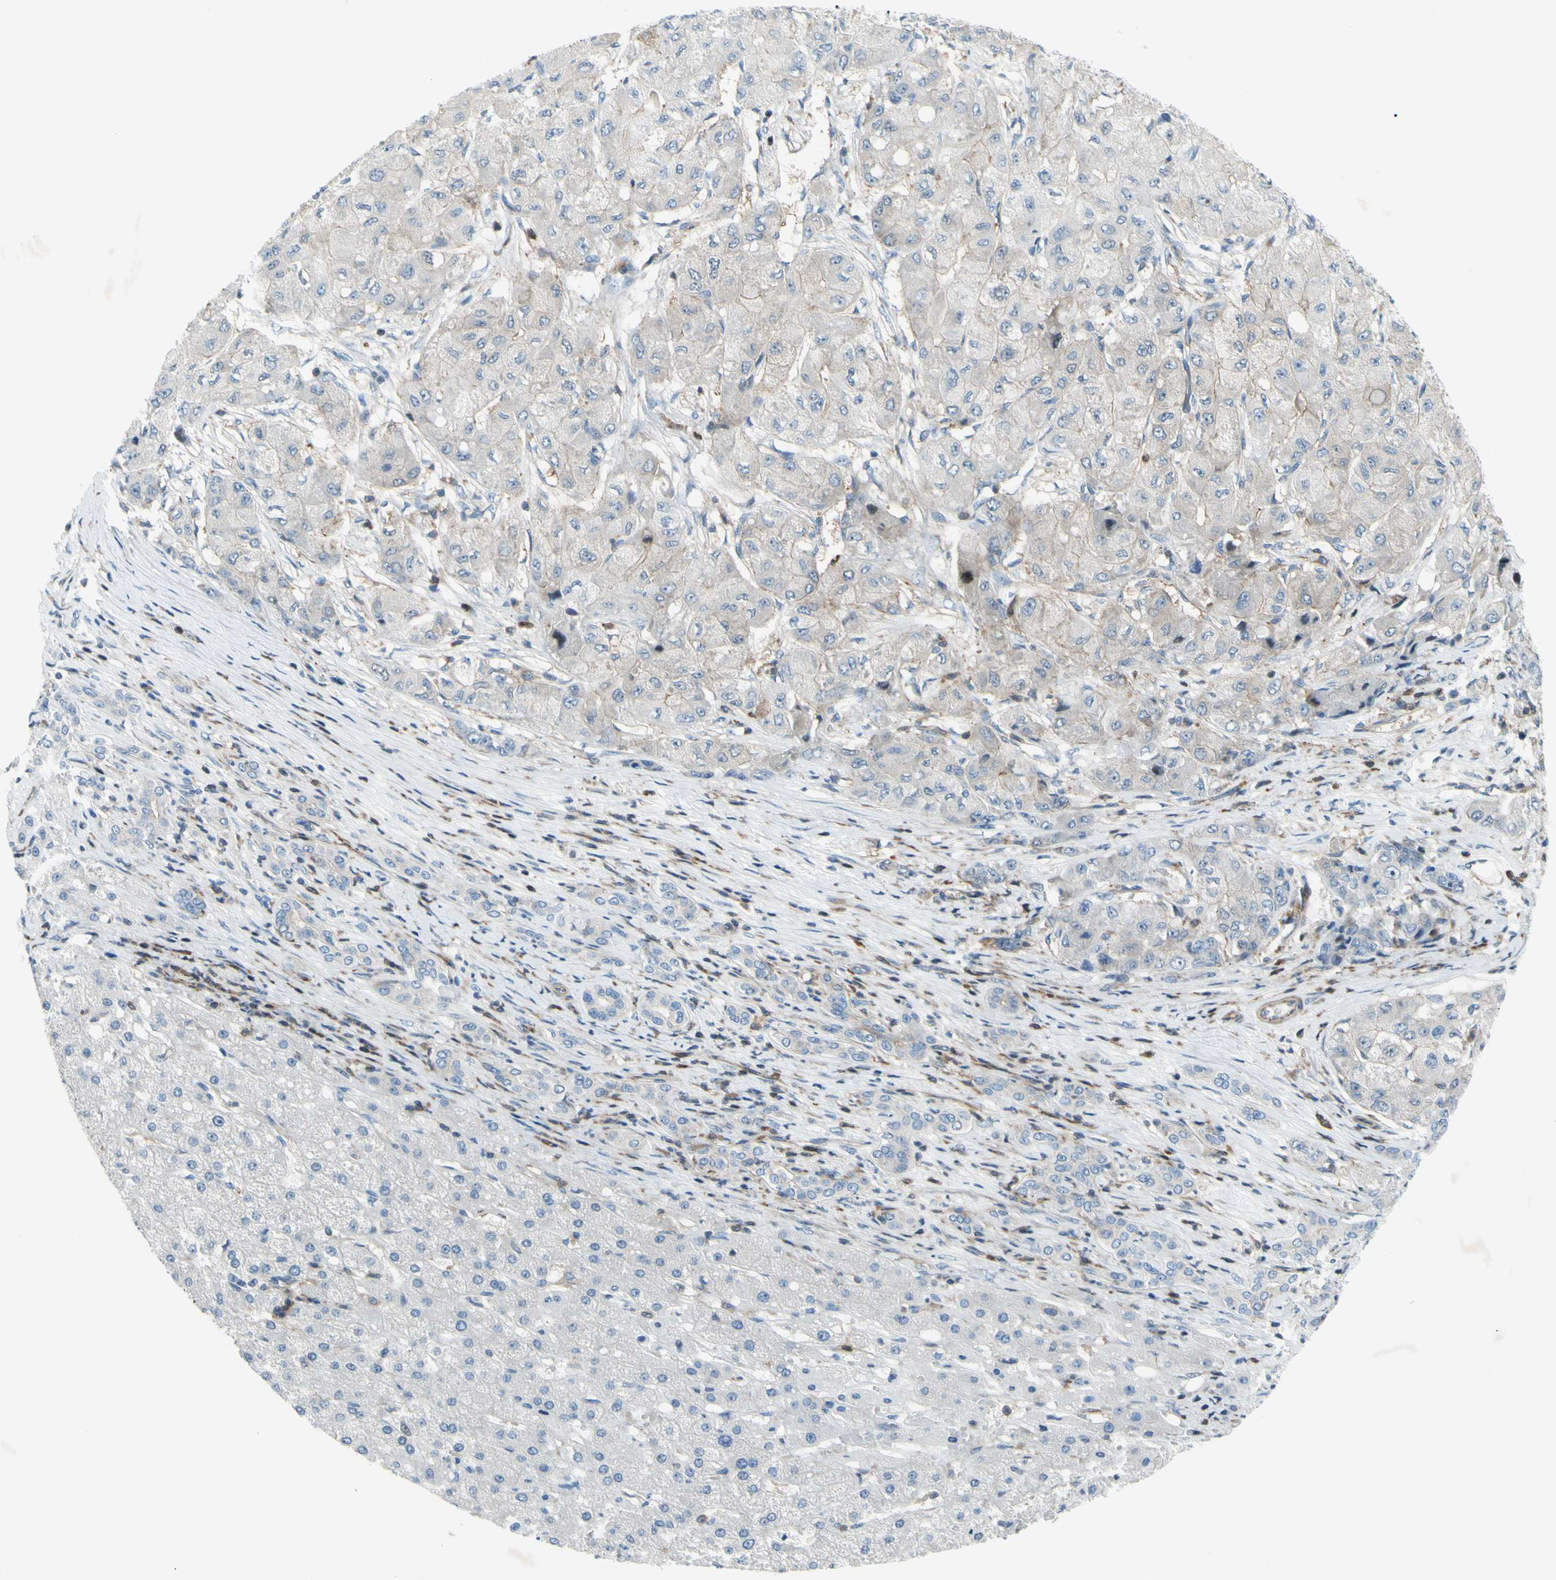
{"staining": {"intensity": "negative", "quantity": "none", "location": "none"}, "tissue": "liver cancer", "cell_type": "Tumor cells", "image_type": "cancer", "snomed": [{"axis": "morphology", "description": "Carcinoma, Hepatocellular, NOS"}, {"axis": "topography", "description": "Liver"}], "caption": "Micrograph shows no significant protein positivity in tumor cells of liver cancer (hepatocellular carcinoma).", "gene": "PAK2", "patient": {"sex": "male", "age": 80}}